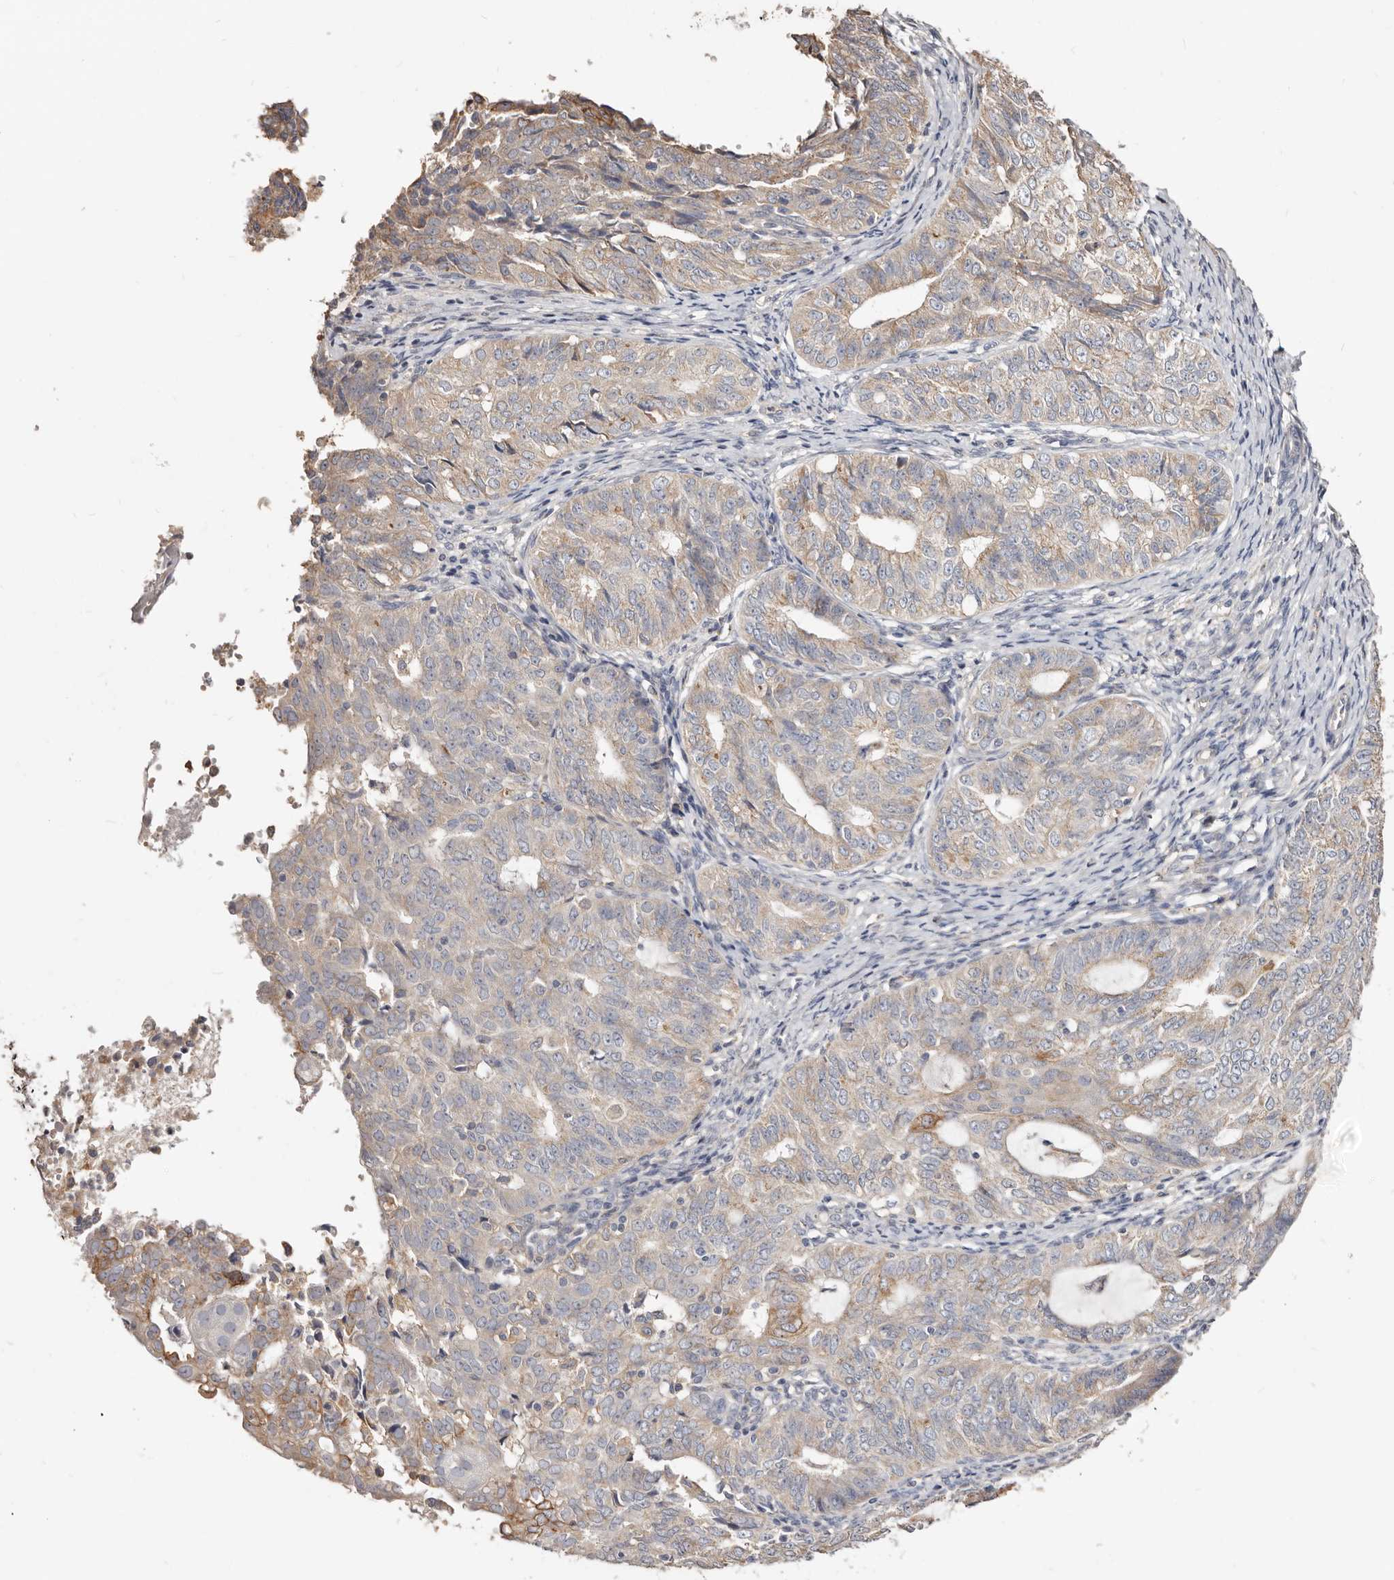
{"staining": {"intensity": "moderate", "quantity": "<25%", "location": "cytoplasmic/membranous"}, "tissue": "endometrial cancer", "cell_type": "Tumor cells", "image_type": "cancer", "snomed": [{"axis": "morphology", "description": "Adenocarcinoma, NOS"}, {"axis": "topography", "description": "Endometrium"}], "caption": "Adenocarcinoma (endometrial) stained with a brown dye reveals moderate cytoplasmic/membranous positive staining in about <25% of tumor cells.", "gene": "LRRC25", "patient": {"sex": "female", "age": 32}}